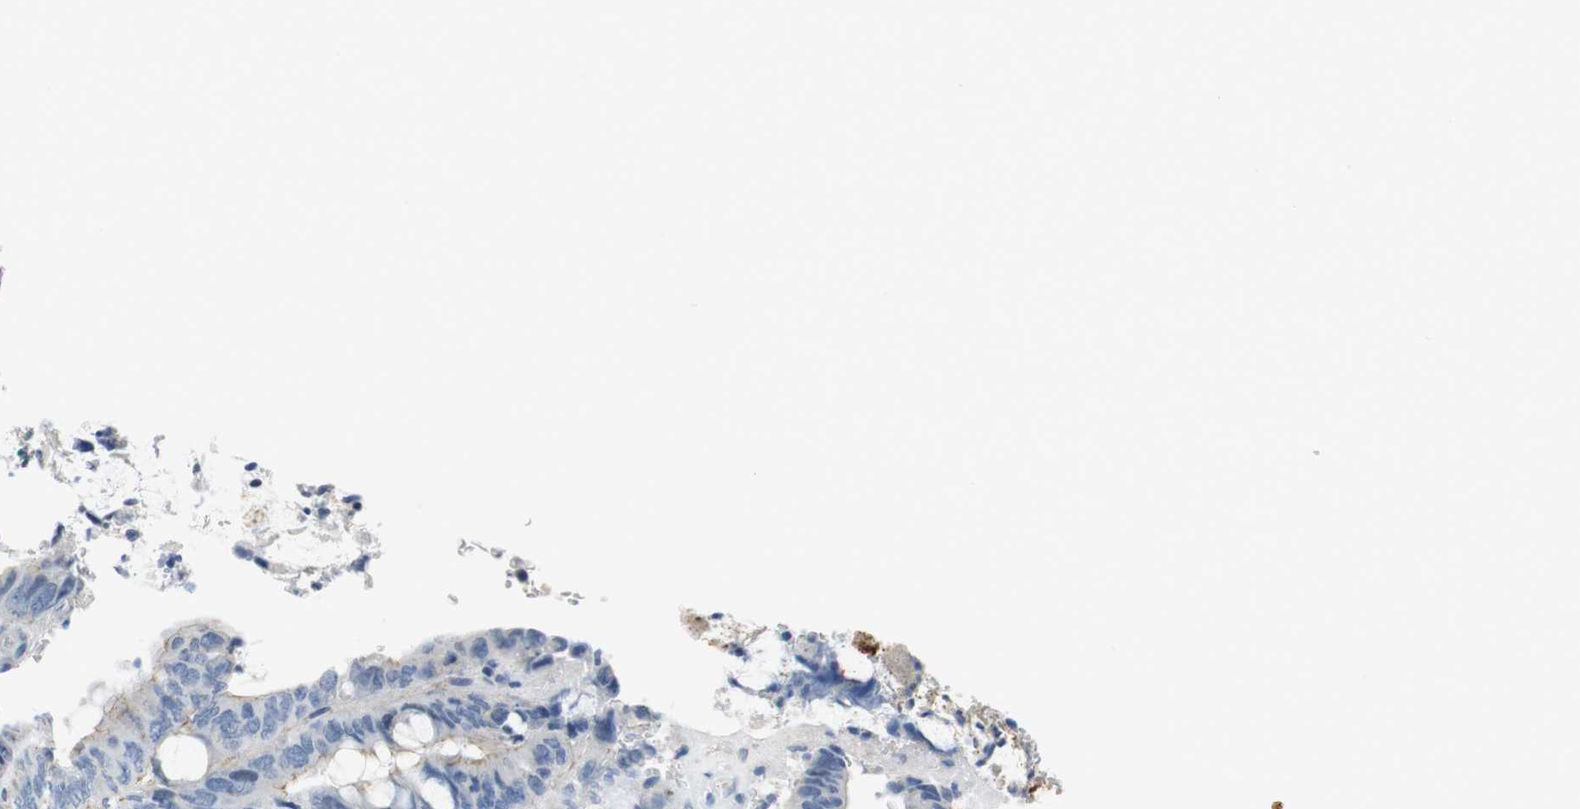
{"staining": {"intensity": "weak", "quantity": "25%-75%", "location": "cytoplasmic/membranous"}, "tissue": "colorectal cancer", "cell_type": "Tumor cells", "image_type": "cancer", "snomed": [{"axis": "morphology", "description": "Normal tissue, NOS"}, {"axis": "morphology", "description": "Adenocarcinoma, NOS"}, {"axis": "topography", "description": "Rectum"}, {"axis": "topography", "description": "Peripheral nerve tissue"}], "caption": "Weak cytoplasmic/membranous staining is appreciated in approximately 25%-75% of tumor cells in colorectal adenocarcinoma.", "gene": "HRH2", "patient": {"sex": "male", "age": 92}}